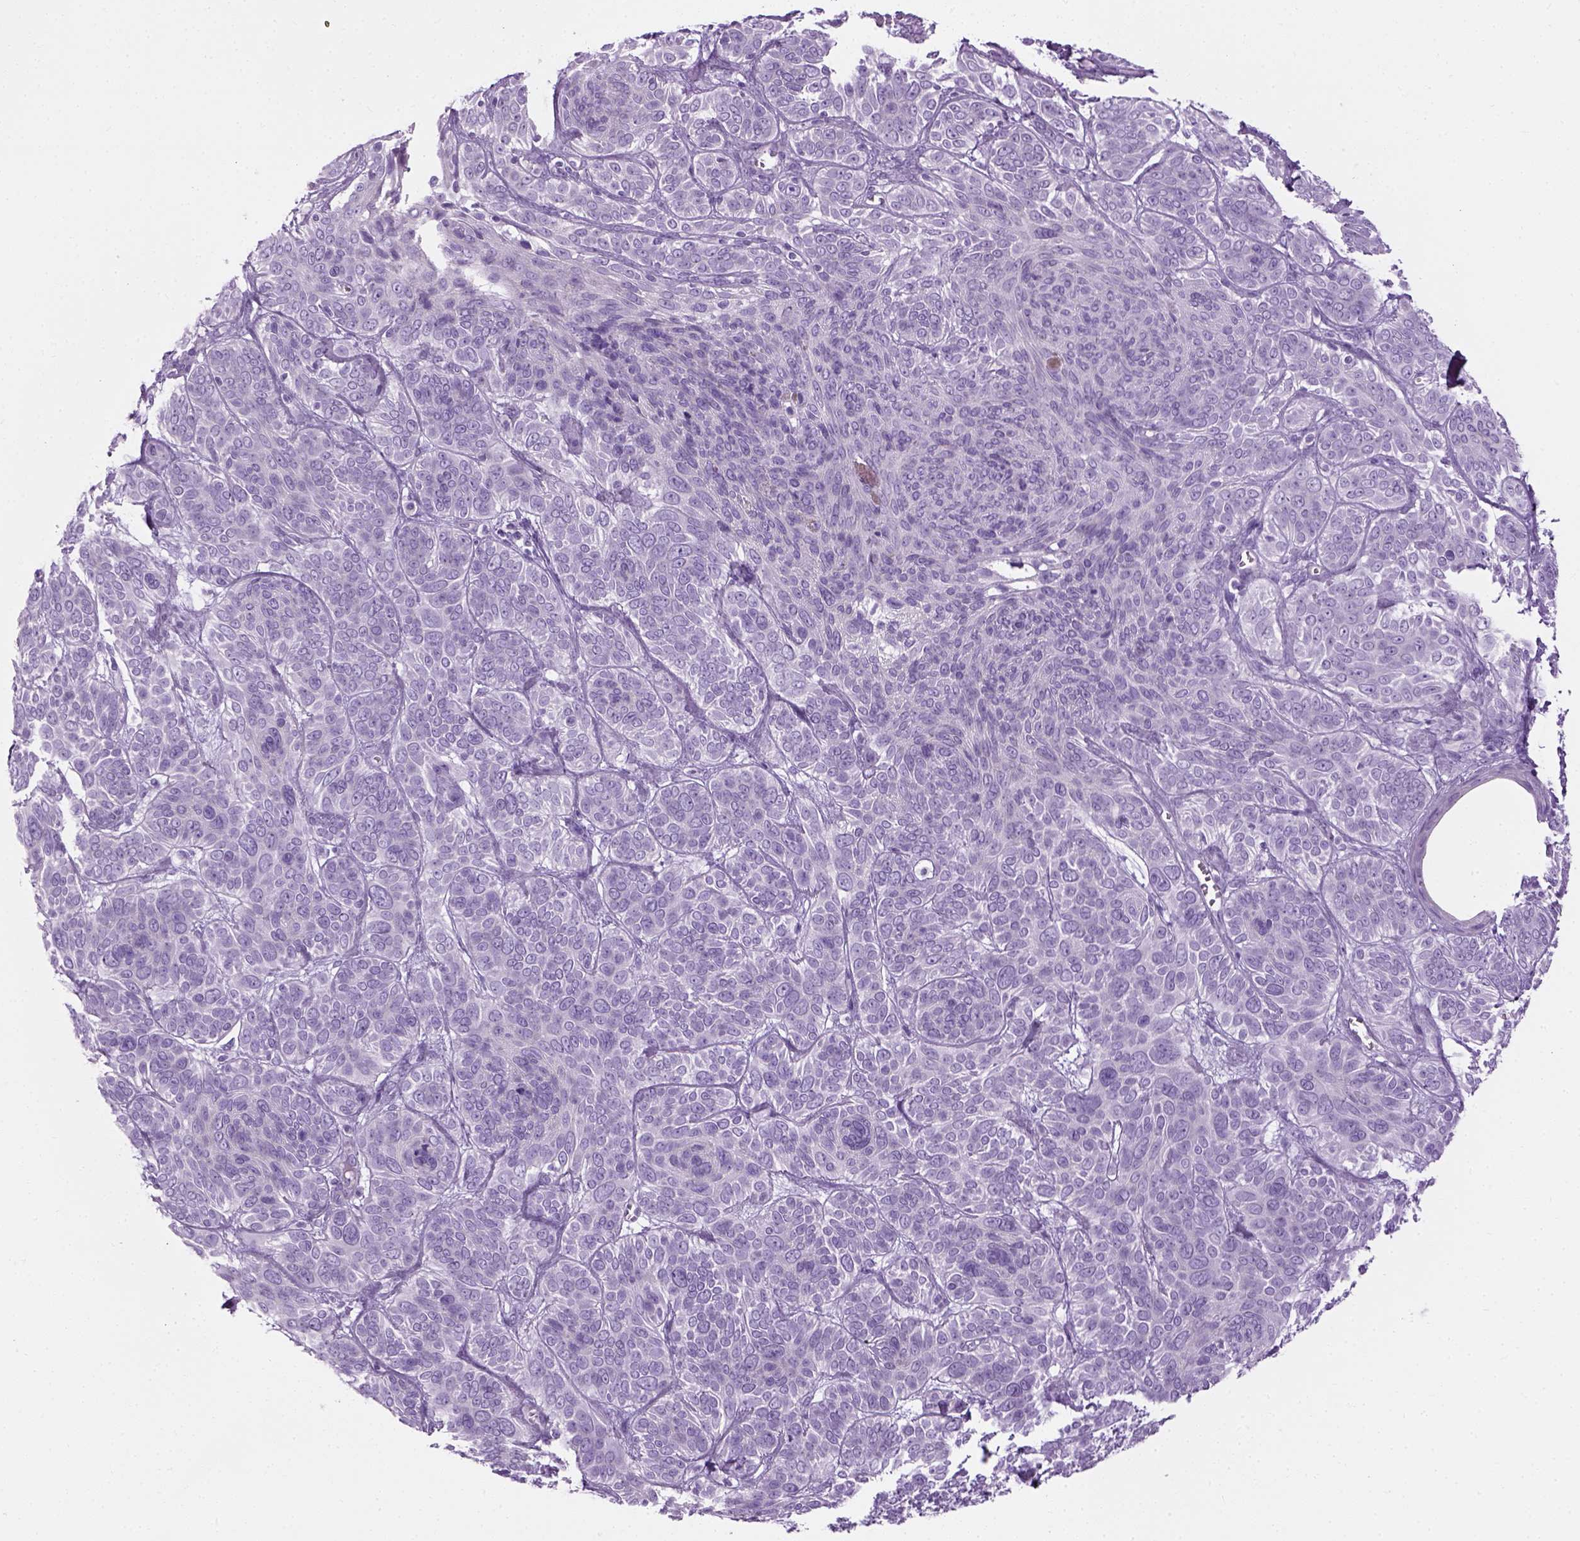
{"staining": {"intensity": "negative", "quantity": "none", "location": "none"}, "tissue": "skin cancer", "cell_type": "Tumor cells", "image_type": "cancer", "snomed": [{"axis": "morphology", "description": "Basal cell carcinoma"}, {"axis": "topography", "description": "Skin"}, {"axis": "topography", "description": "Skin of face"}], "caption": "This is an IHC histopathology image of skin basal cell carcinoma. There is no staining in tumor cells.", "gene": "CIBAR2", "patient": {"sex": "male", "age": 73}}